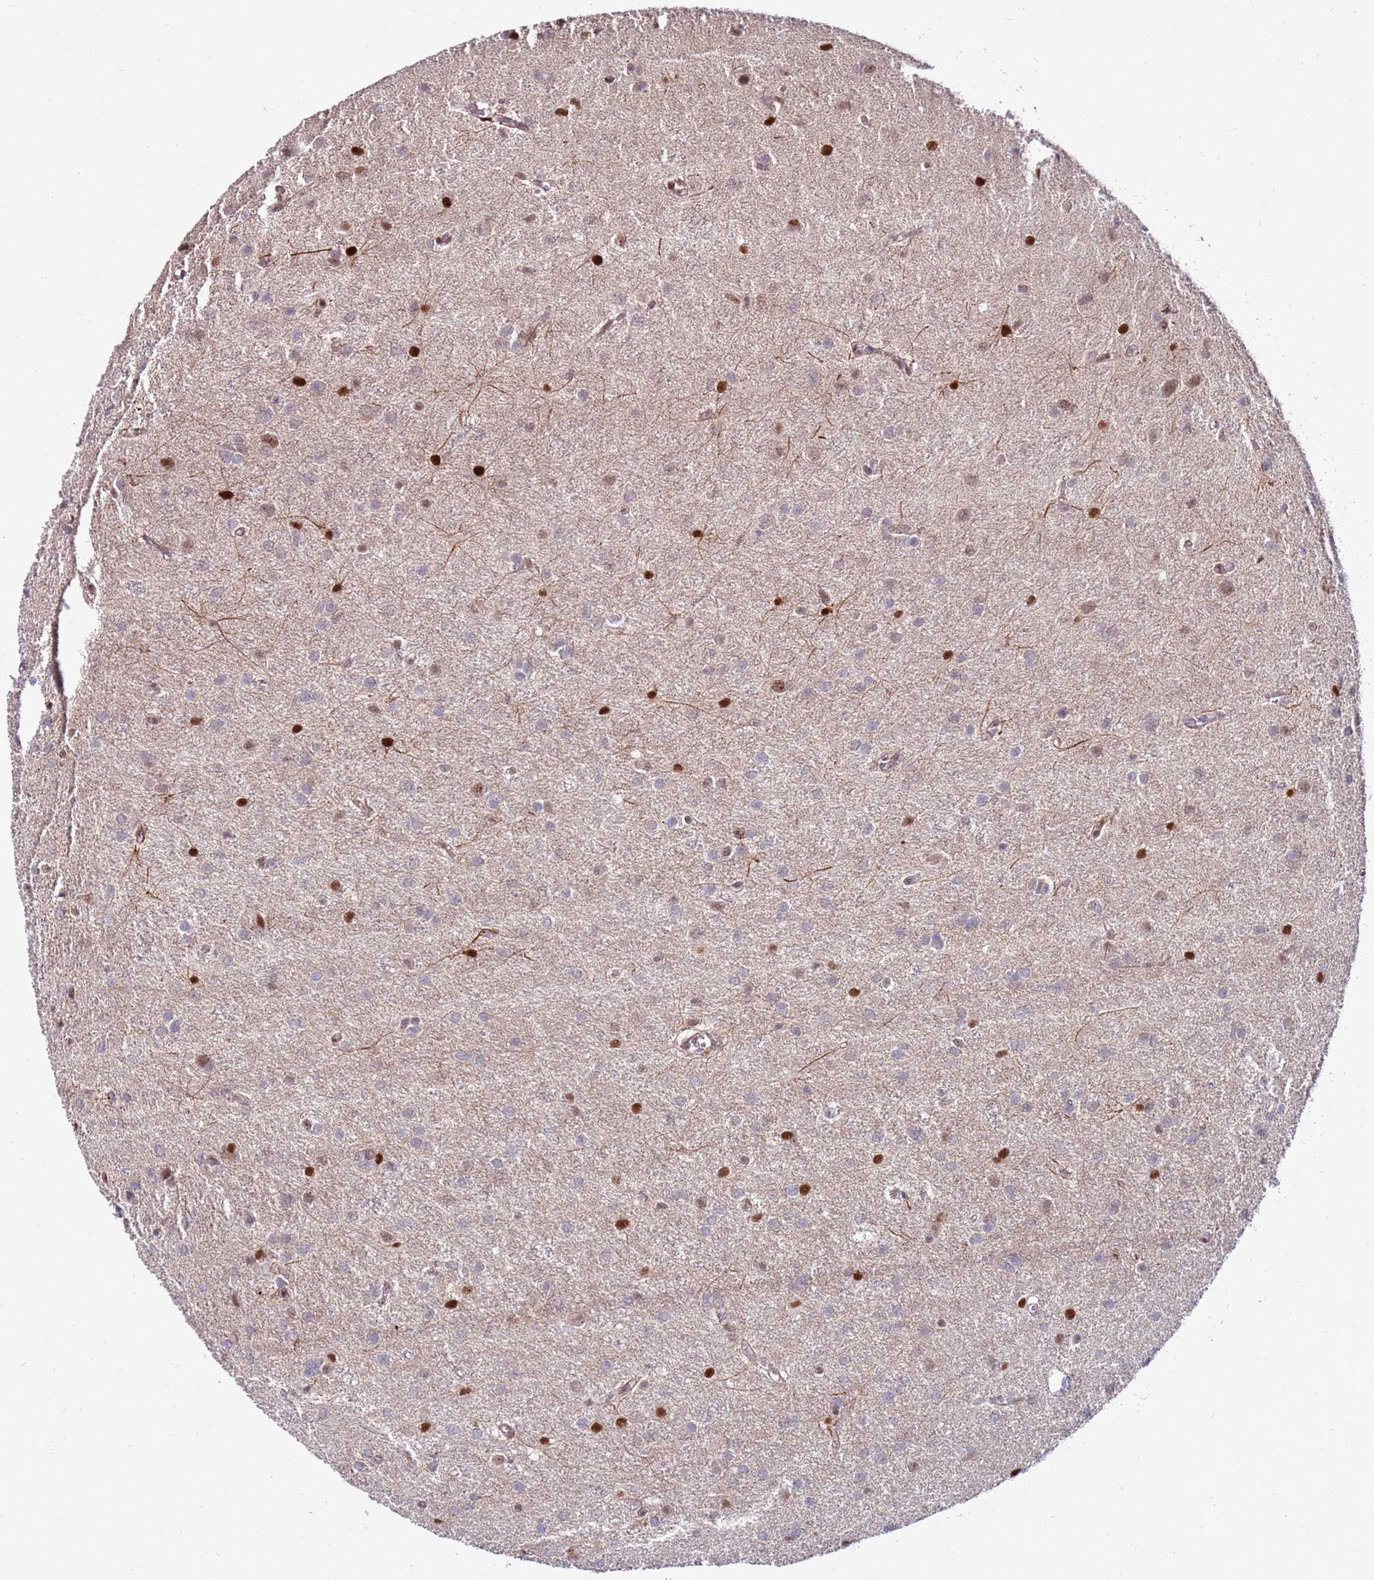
{"staining": {"intensity": "strong", "quantity": "<25%", "location": "nuclear"}, "tissue": "glioma", "cell_type": "Tumor cells", "image_type": "cancer", "snomed": [{"axis": "morphology", "description": "Glioma, malignant, High grade"}, {"axis": "topography", "description": "Brain"}], "caption": "Immunohistochemistry micrograph of neoplastic tissue: human high-grade glioma (malignant) stained using IHC demonstrates medium levels of strong protein expression localized specifically in the nuclear of tumor cells, appearing as a nuclear brown color.", "gene": "KPNA4", "patient": {"sex": "female", "age": 50}}